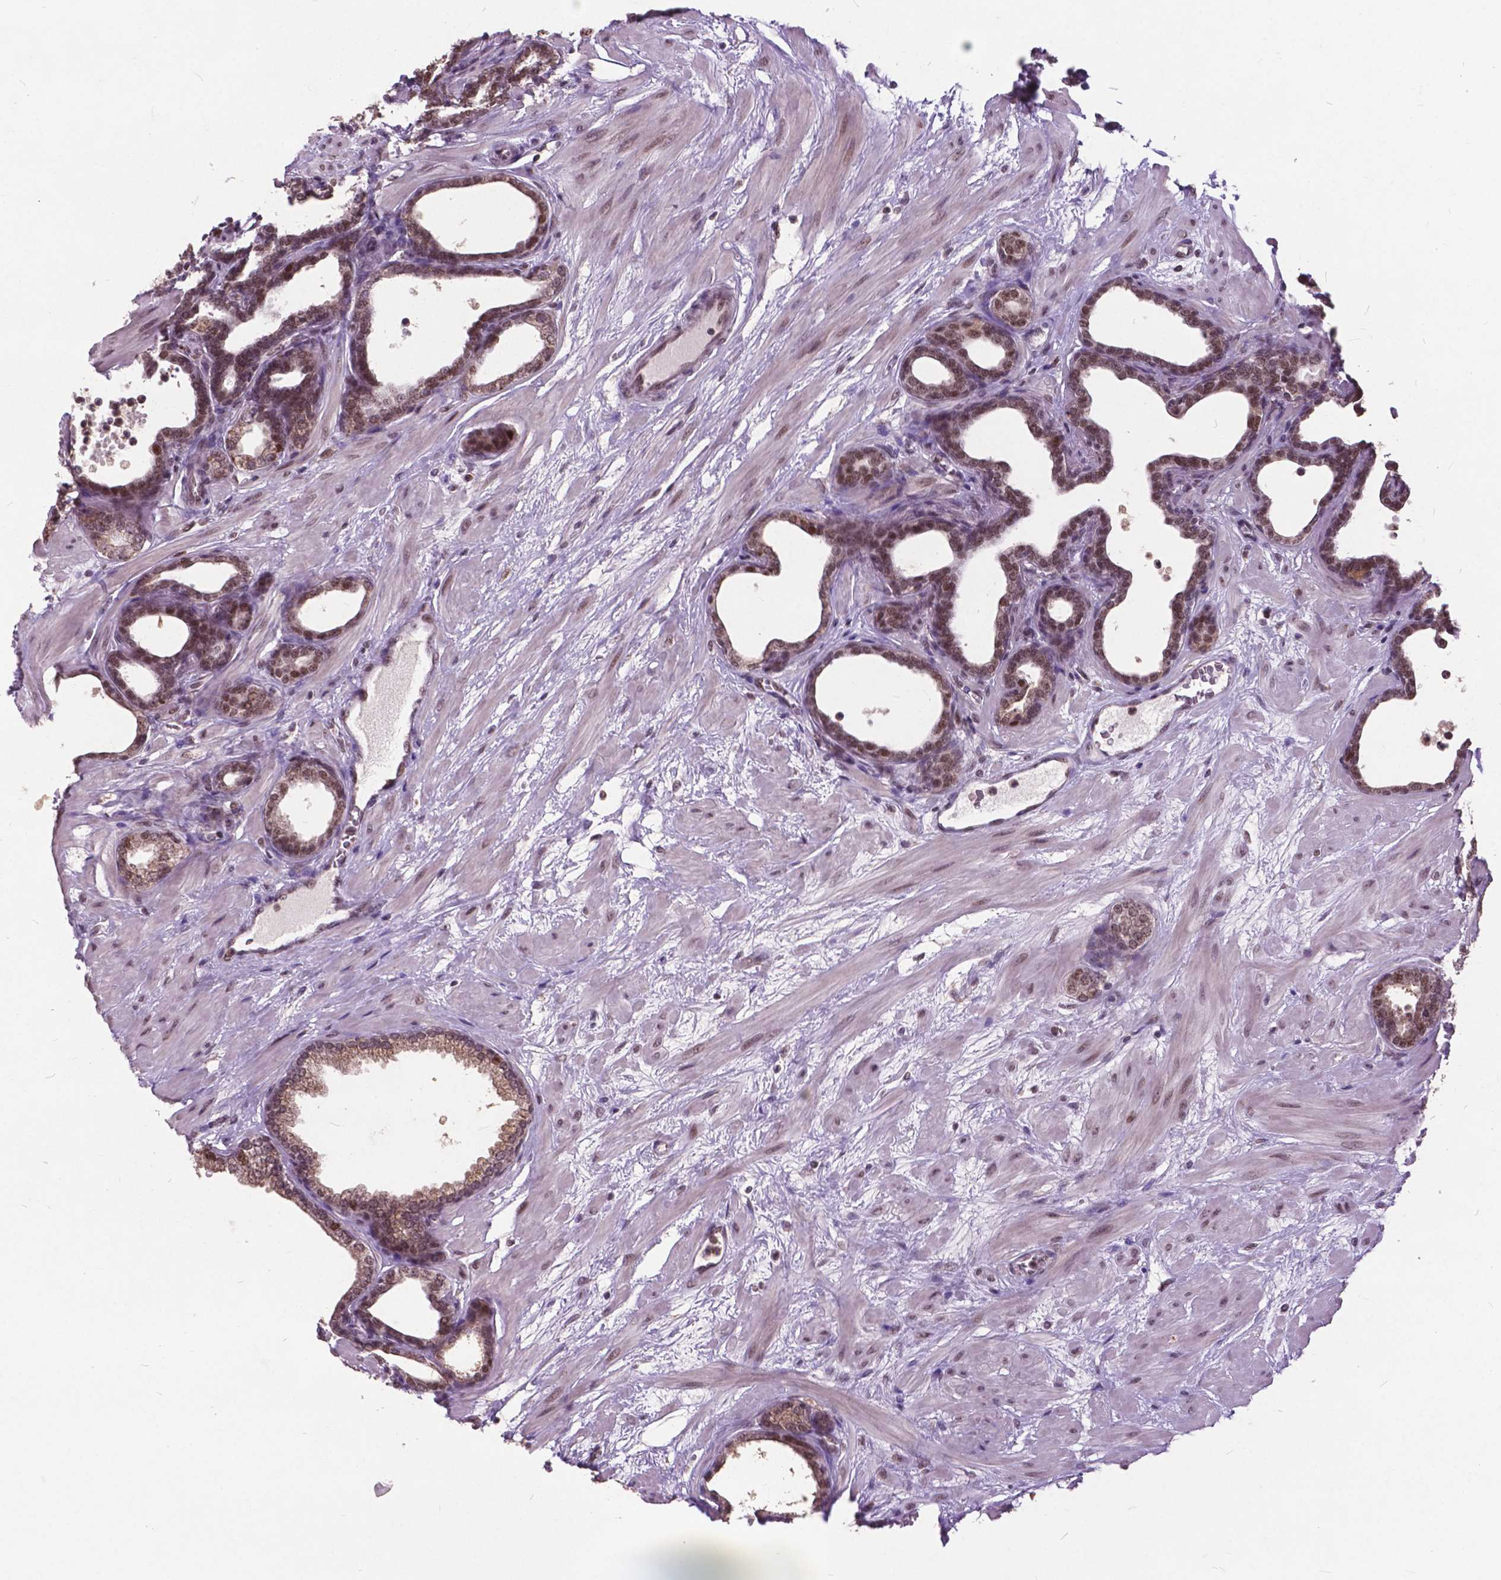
{"staining": {"intensity": "moderate", "quantity": ">75%", "location": "cytoplasmic/membranous,nuclear"}, "tissue": "prostate", "cell_type": "Glandular cells", "image_type": "normal", "snomed": [{"axis": "morphology", "description": "Normal tissue, NOS"}, {"axis": "topography", "description": "Prostate"}], "caption": "Prostate stained with immunohistochemistry exhibits moderate cytoplasmic/membranous,nuclear expression in approximately >75% of glandular cells. Using DAB (3,3'-diaminobenzidine) (brown) and hematoxylin (blue) stains, captured at high magnification using brightfield microscopy.", "gene": "MSH2", "patient": {"sex": "male", "age": 37}}